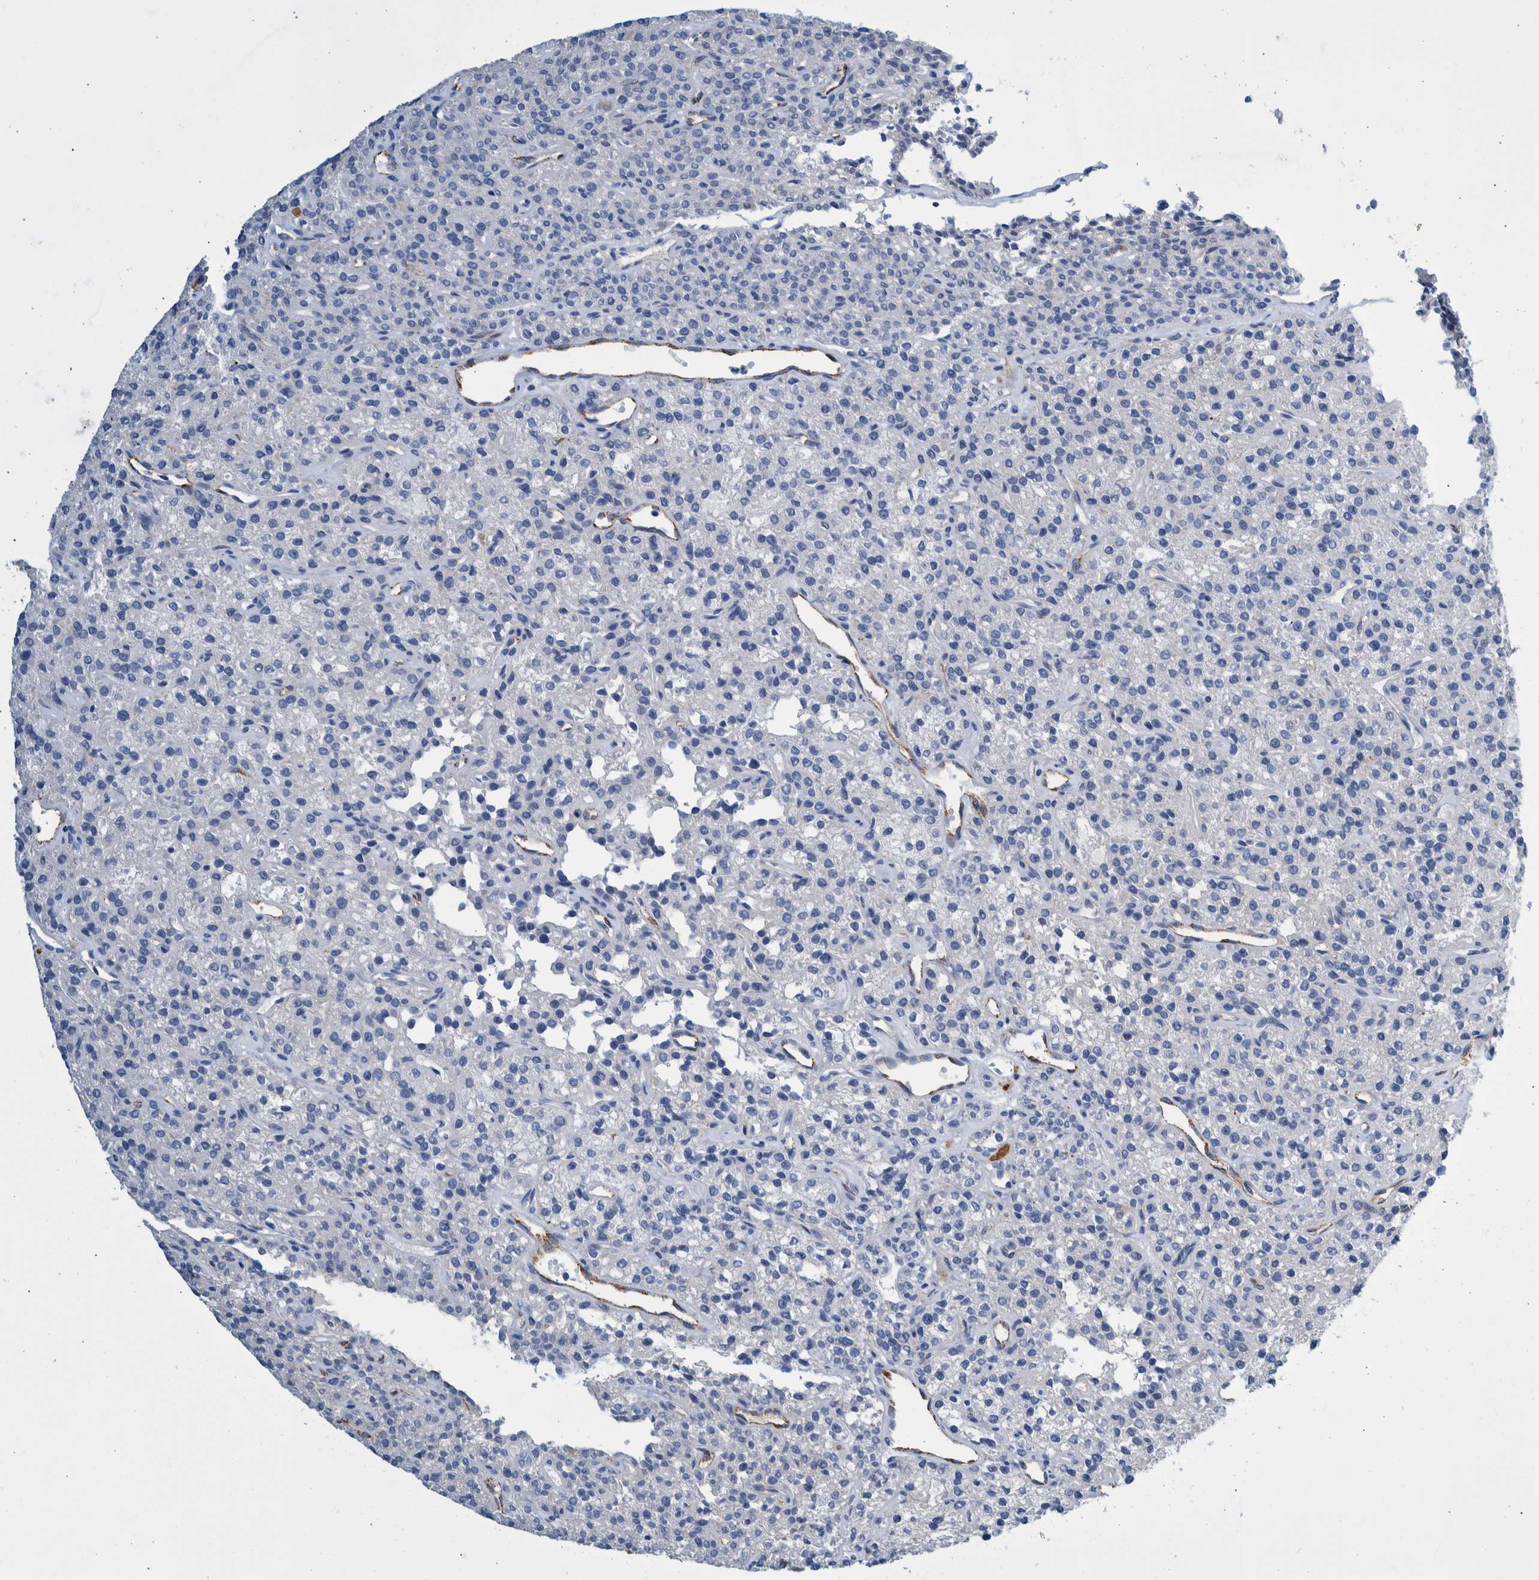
{"staining": {"intensity": "negative", "quantity": "none", "location": "none"}, "tissue": "parathyroid gland", "cell_type": "Glandular cells", "image_type": "normal", "snomed": [{"axis": "morphology", "description": "Normal tissue, NOS"}, {"axis": "topography", "description": "Parathyroid gland"}], "caption": "DAB (3,3'-diaminobenzidine) immunohistochemical staining of unremarkable human parathyroid gland reveals no significant staining in glandular cells.", "gene": "SLC34A3", "patient": {"sex": "male", "age": 46}}